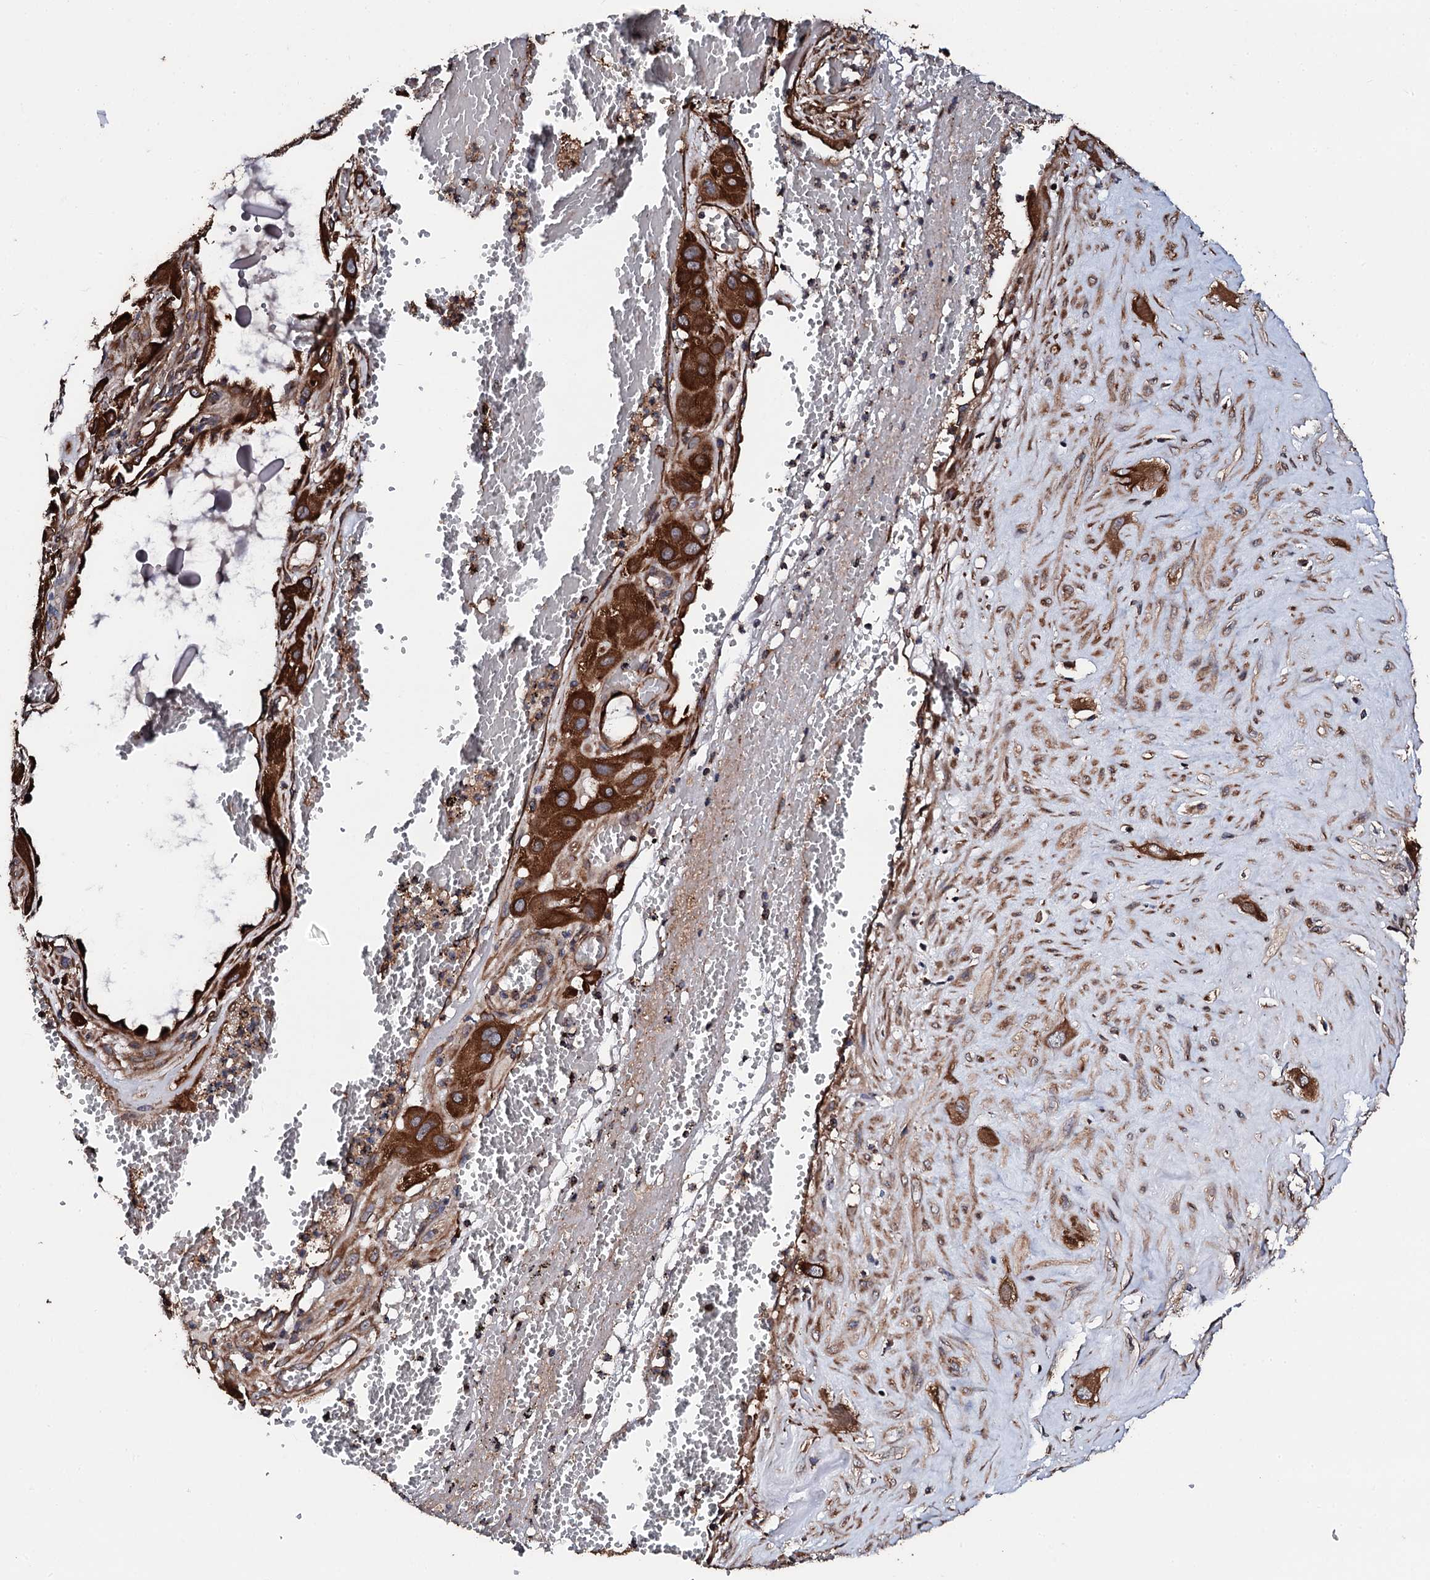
{"staining": {"intensity": "strong", "quantity": ">75%", "location": "cytoplasmic/membranous"}, "tissue": "cervical cancer", "cell_type": "Tumor cells", "image_type": "cancer", "snomed": [{"axis": "morphology", "description": "Squamous cell carcinoma, NOS"}, {"axis": "topography", "description": "Cervix"}], "caption": "IHC image of neoplastic tissue: human cervical cancer stained using immunohistochemistry (IHC) displays high levels of strong protein expression localized specifically in the cytoplasmic/membranous of tumor cells, appearing as a cytoplasmic/membranous brown color.", "gene": "CKAP5", "patient": {"sex": "female", "age": 34}}